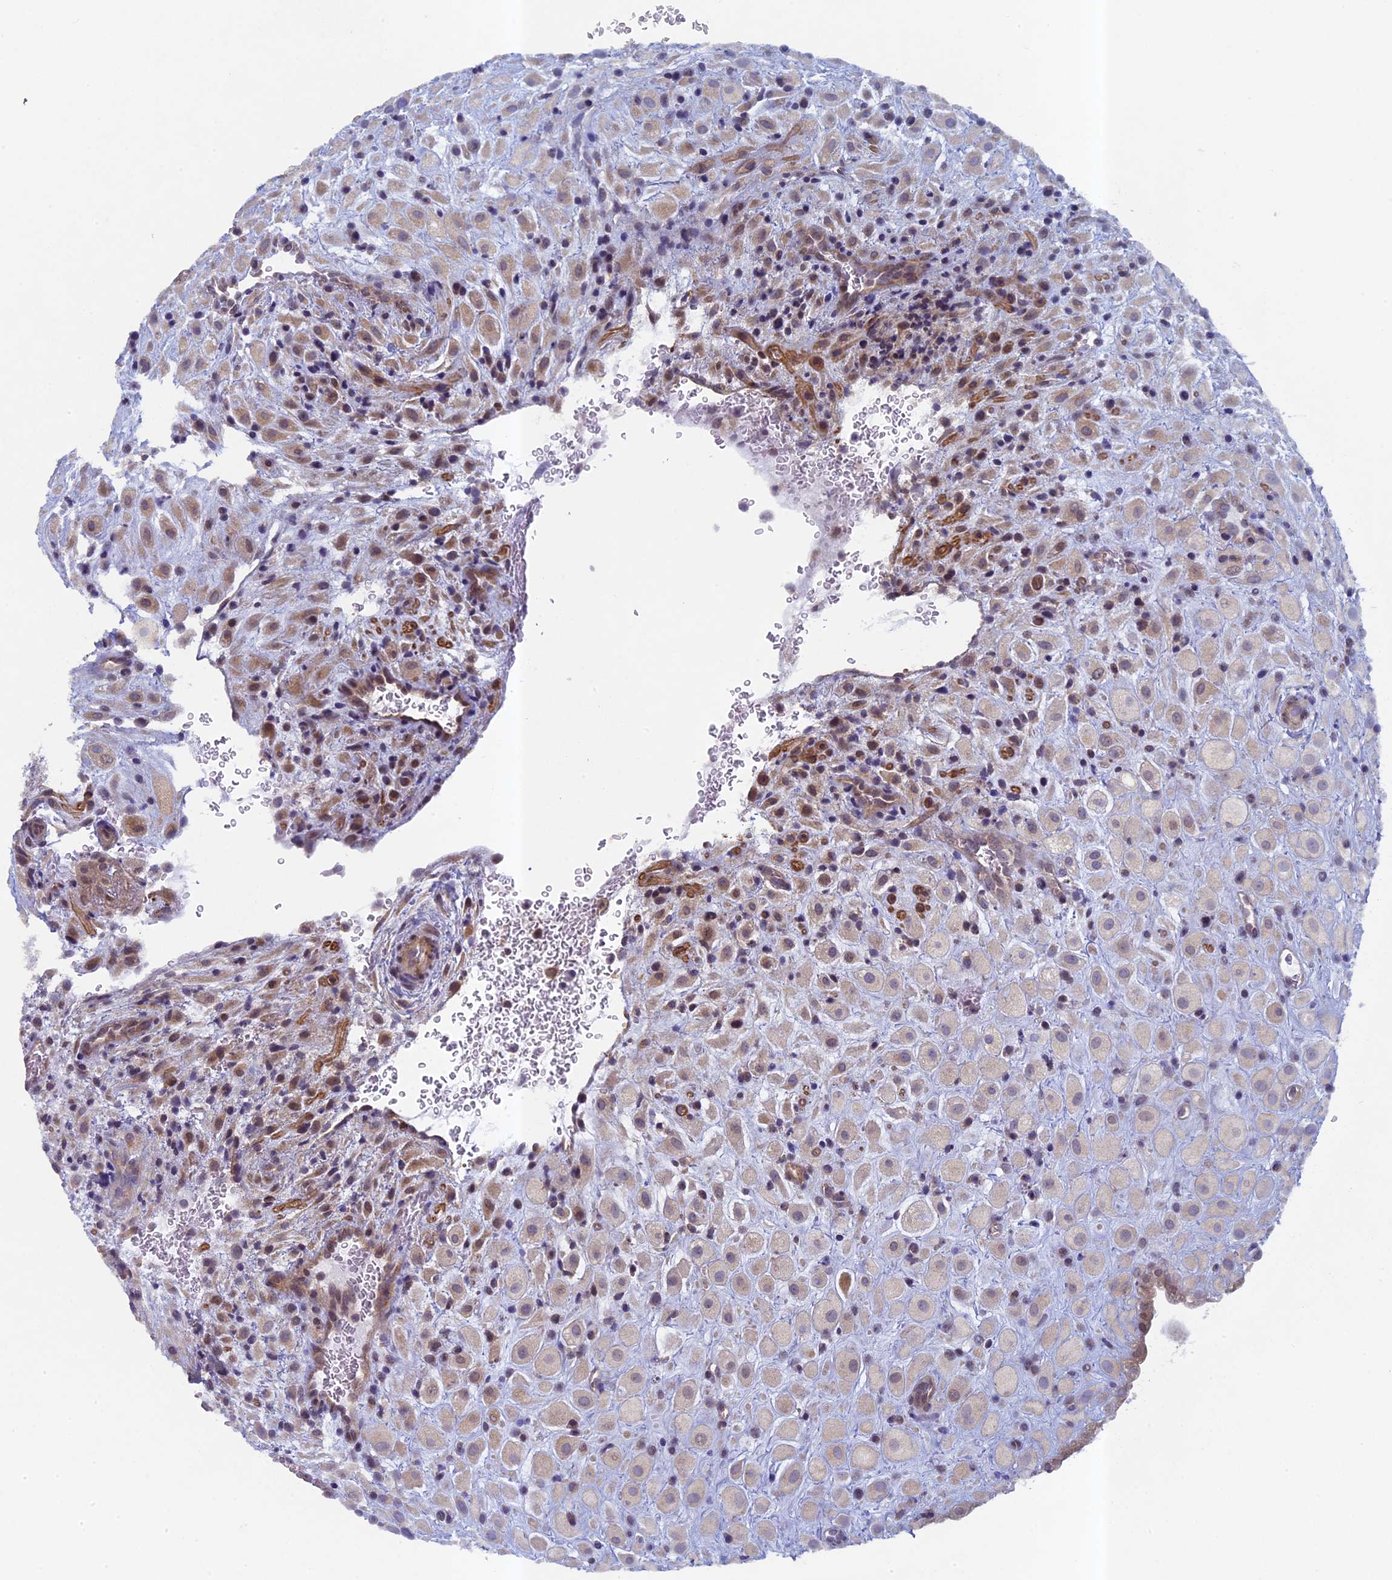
{"staining": {"intensity": "moderate", "quantity": "<25%", "location": "cytoplasmic/membranous,nuclear"}, "tissue": "placenta", "cell_type": "Decidual cells", "image_type": "normal", "snomed": [{"axis": "morphology", "description": "Normal tissue, NOS"}, {"axis": "topography", "description": "Placenta"}], "caption": "Immunohistochemistry (IHC) staining of unremarkable placenta, which demonstrates low levels of moderate cytoplasmic/membranous,nuclear staining in about <25% of decidual cells indicating moderate cytoplasmic/membranous,nuclear protein expression. The staining was performed using DAB (brown) for protein detection and nuclei were counterstained in hematoxylin (blue).", "gene": "DIXDC1", "patient": {"sex": "female", "age": 35}}